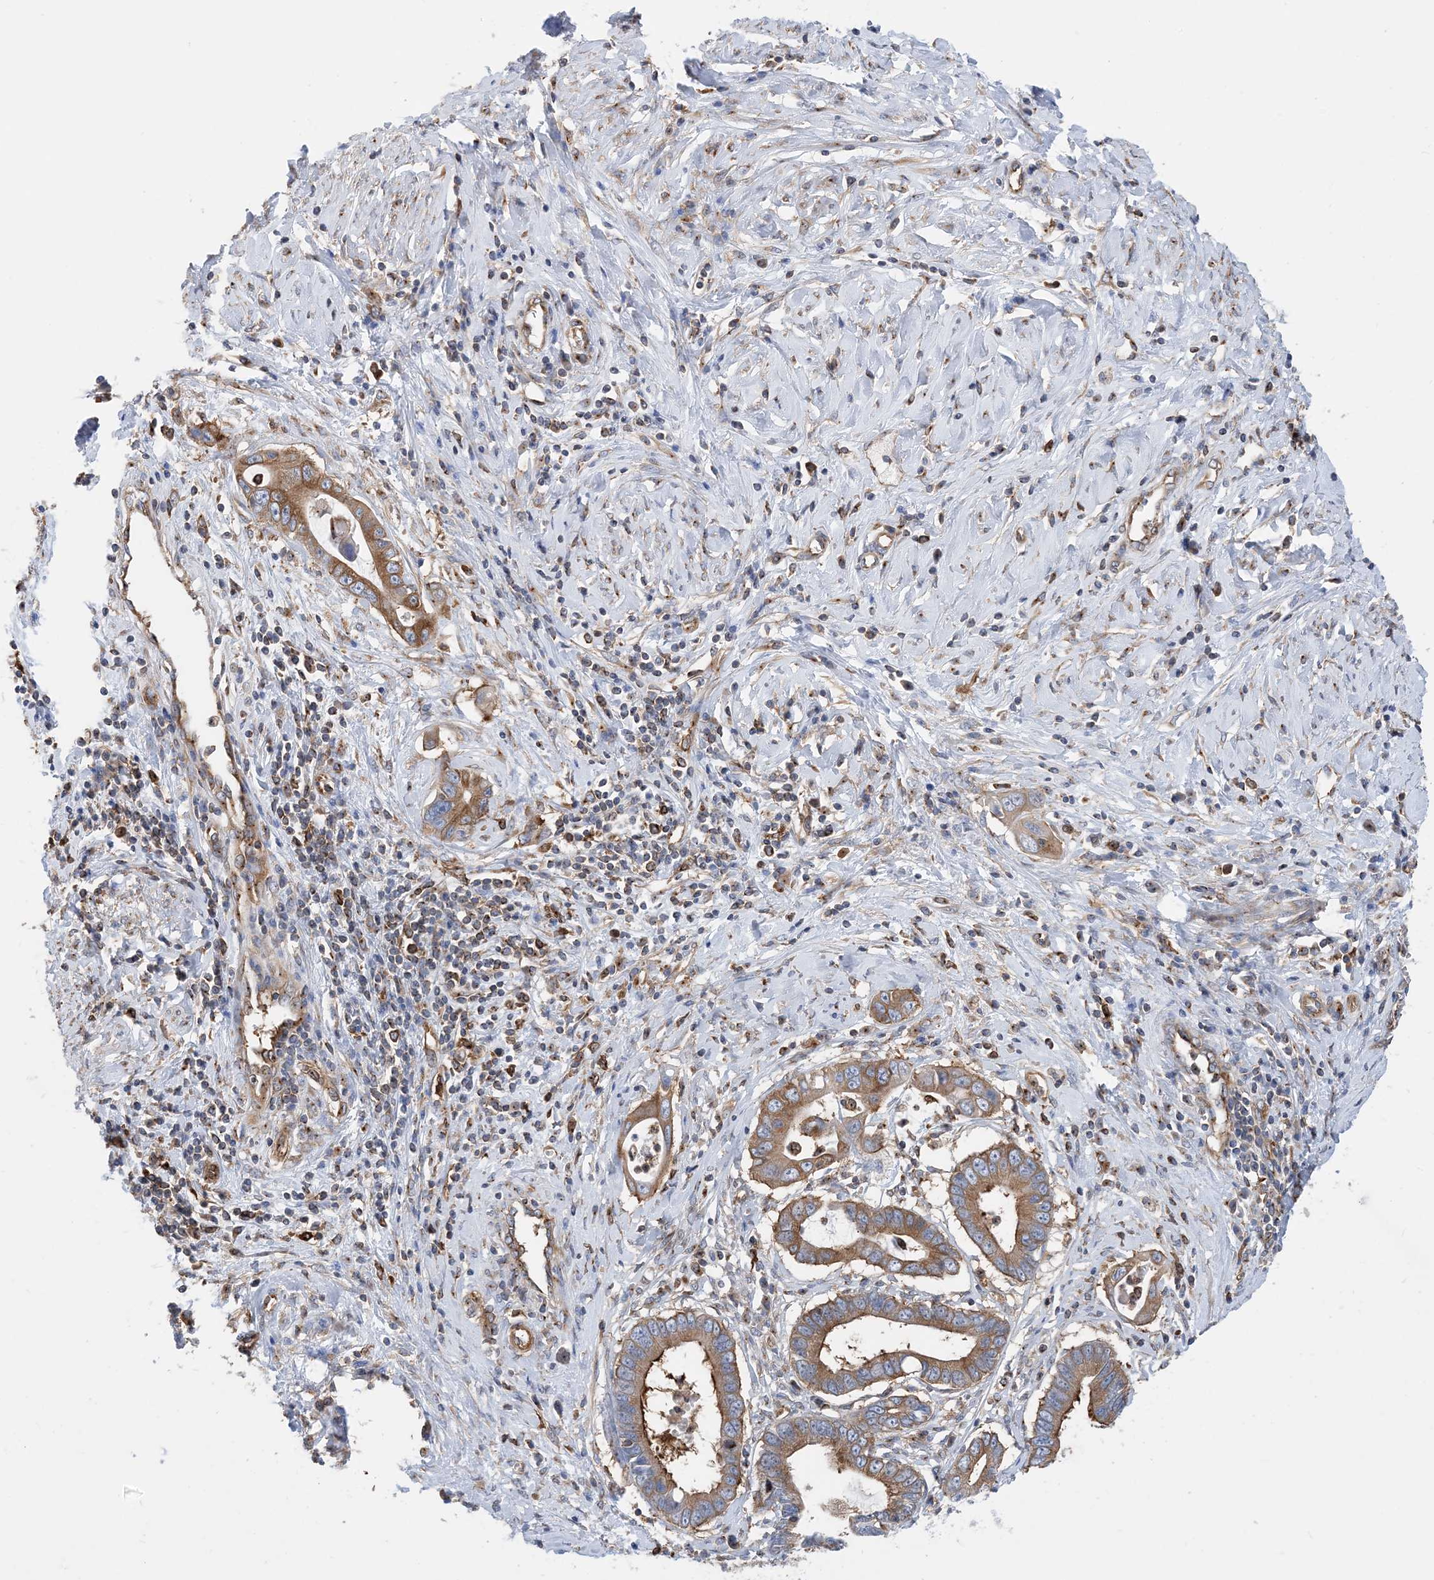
{"staining": {"intensity": "moderate", "quantity": ">75%", "location": "cytoplasmic/membranous"}, "tissue": "cervical cancer", "cell_type": "Tumor cells", "image_type": "cancer", "snomed": [{"axis": "morphology", "description": "Adenocarcinoma, NOS"}, {"axis": "topography", "description": "Cervix"}], "caption": "DAB (3,3'-diaminobenzidine) immunohistochemical staining of human cervical adenocarcinoma reveals moderate cytoplasmic/membranous protein positivity in about >75% of tumor cells.", "gene": "DYNC1LI1", "patient": {"sex": "female", "age": 44}}